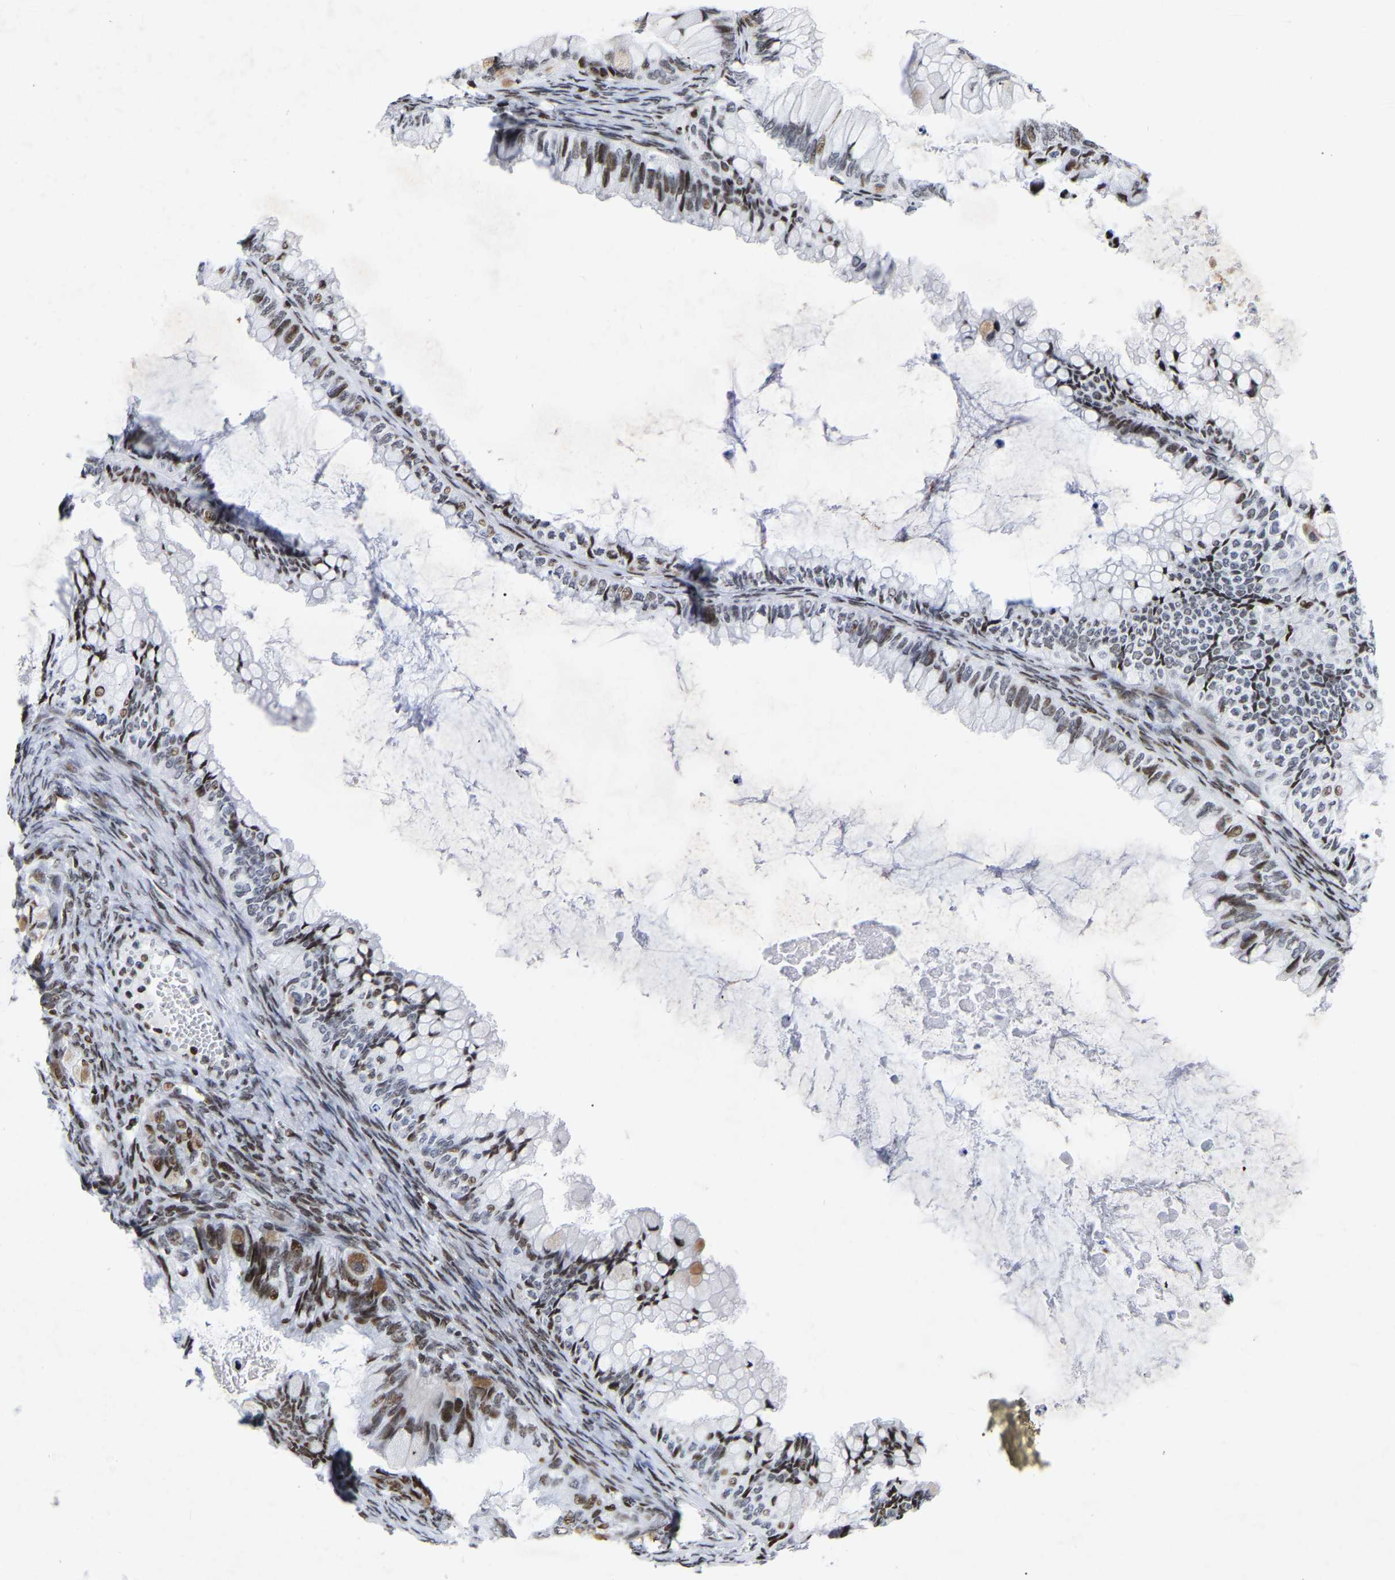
{"staining": {"intensity": "moderate", "quantity": "<25%", "location": "nuclear"}, "tissue": "ovarian cancer", "cell_type": "Tumor cells", "image_type": "cancer", "snomed": [{"axis": "morphology", "description": "Cystadenocarcinoma, mucinous, NOS"}, {"axis": "topography", "description": "Ovary"}], "caption": "This is a histology image of immunohistochemistry (IHC) staining of ovarian mucinous cystadenocarcinoma, which shows moderate positivity in the nuclear of tumor cells.", "gene": "PRCC", "patient": {"sex": "female", "age": 80}}